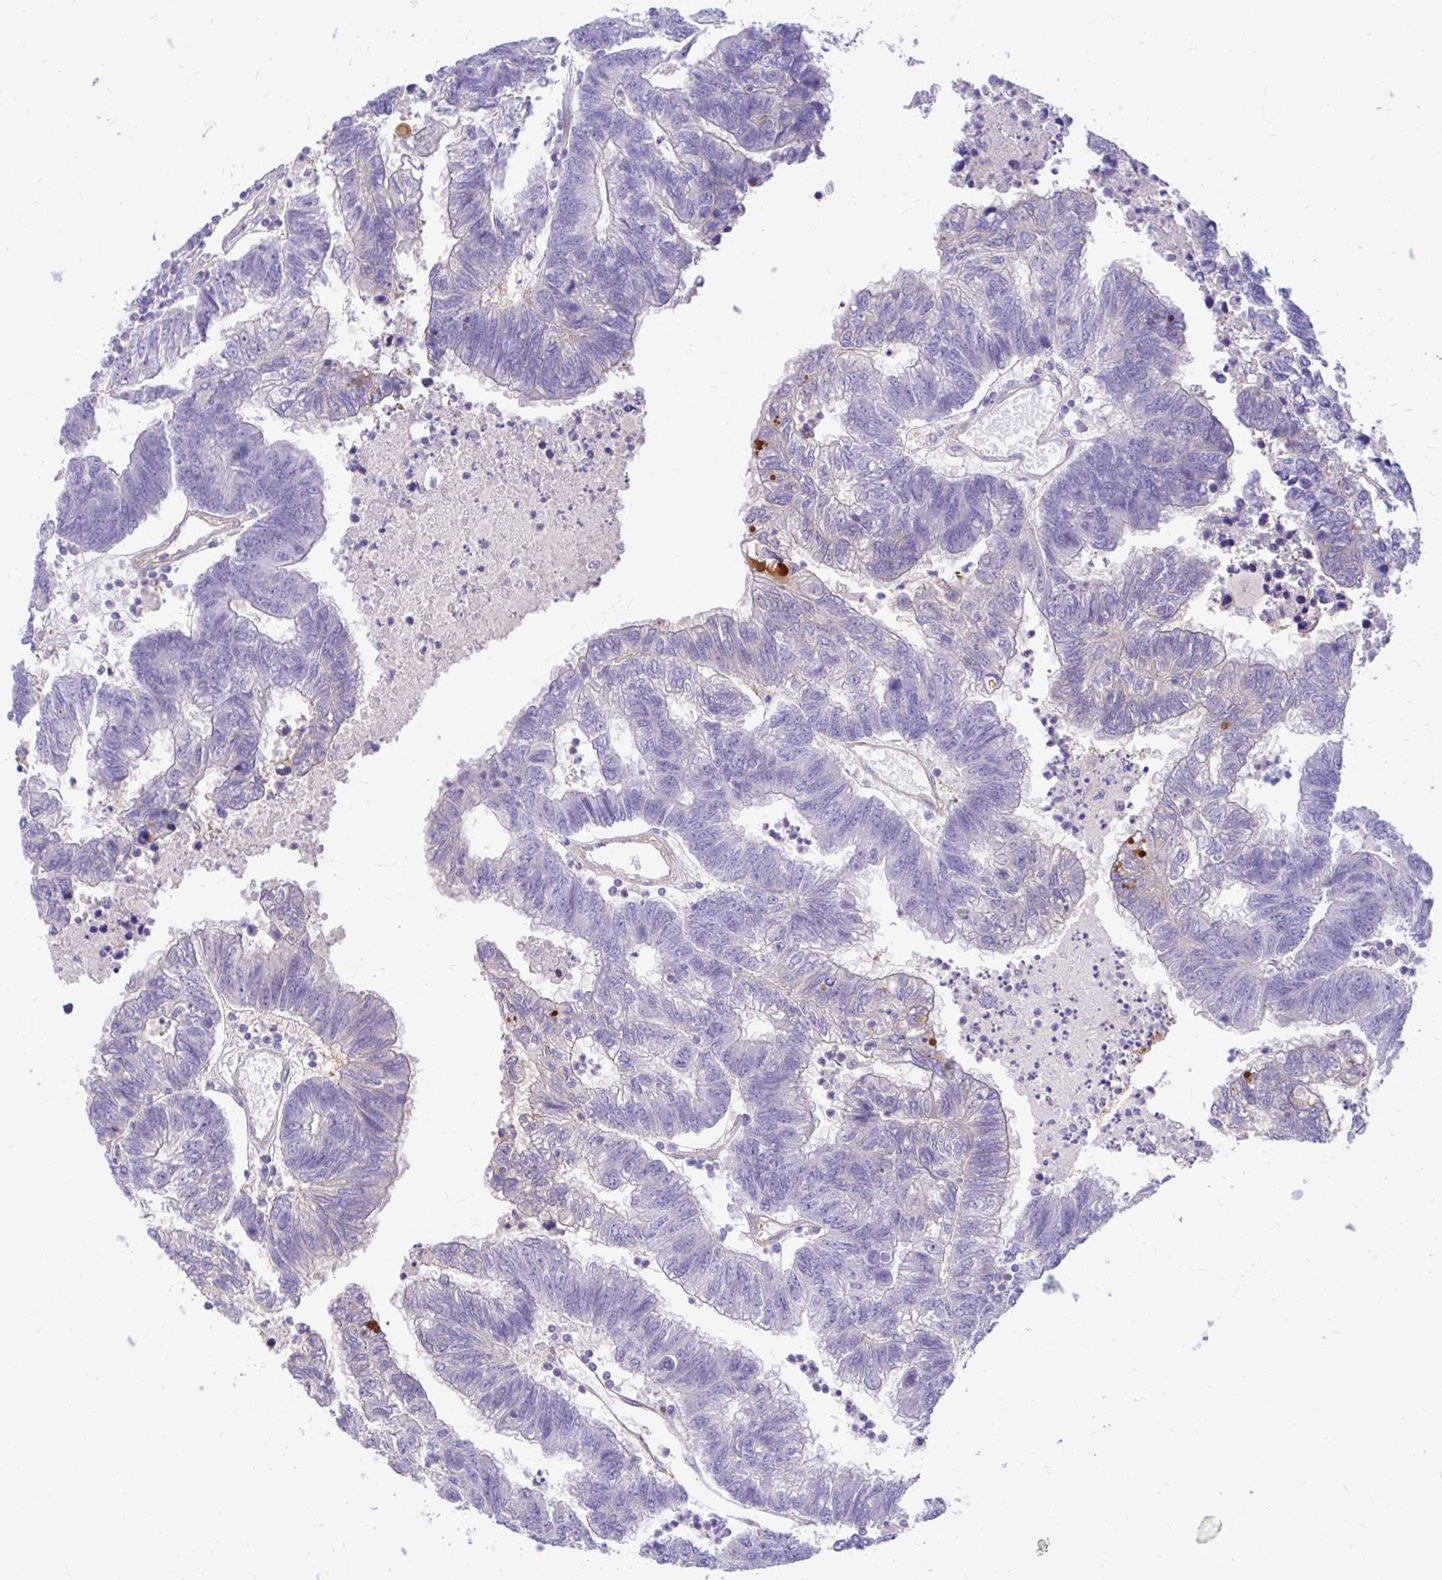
{"staining": {"intensity": "negative", "quantity": "none", "location": "none"}, "tissue": "colorectal cancer", "cell_type": "Tumor cells", "image_type": "cancer", "snomed": [{"axis": "morphology", "description": "Adenocarcinoma, NOS"}, {"axis": "topography", "description": "Colon"}], "caption": "An immunohistochemistry image of colorectal cancer is shown. There is no staining in tumor cells of colorectal cancer. (Stains: DAB immunohistochemistry (IHC) with hematoxylin counter stain, Microscopy: brightfield microscopy at high magnification).", "gene": "ESPNL", "patient": {"sex": "female", "age": 48}}